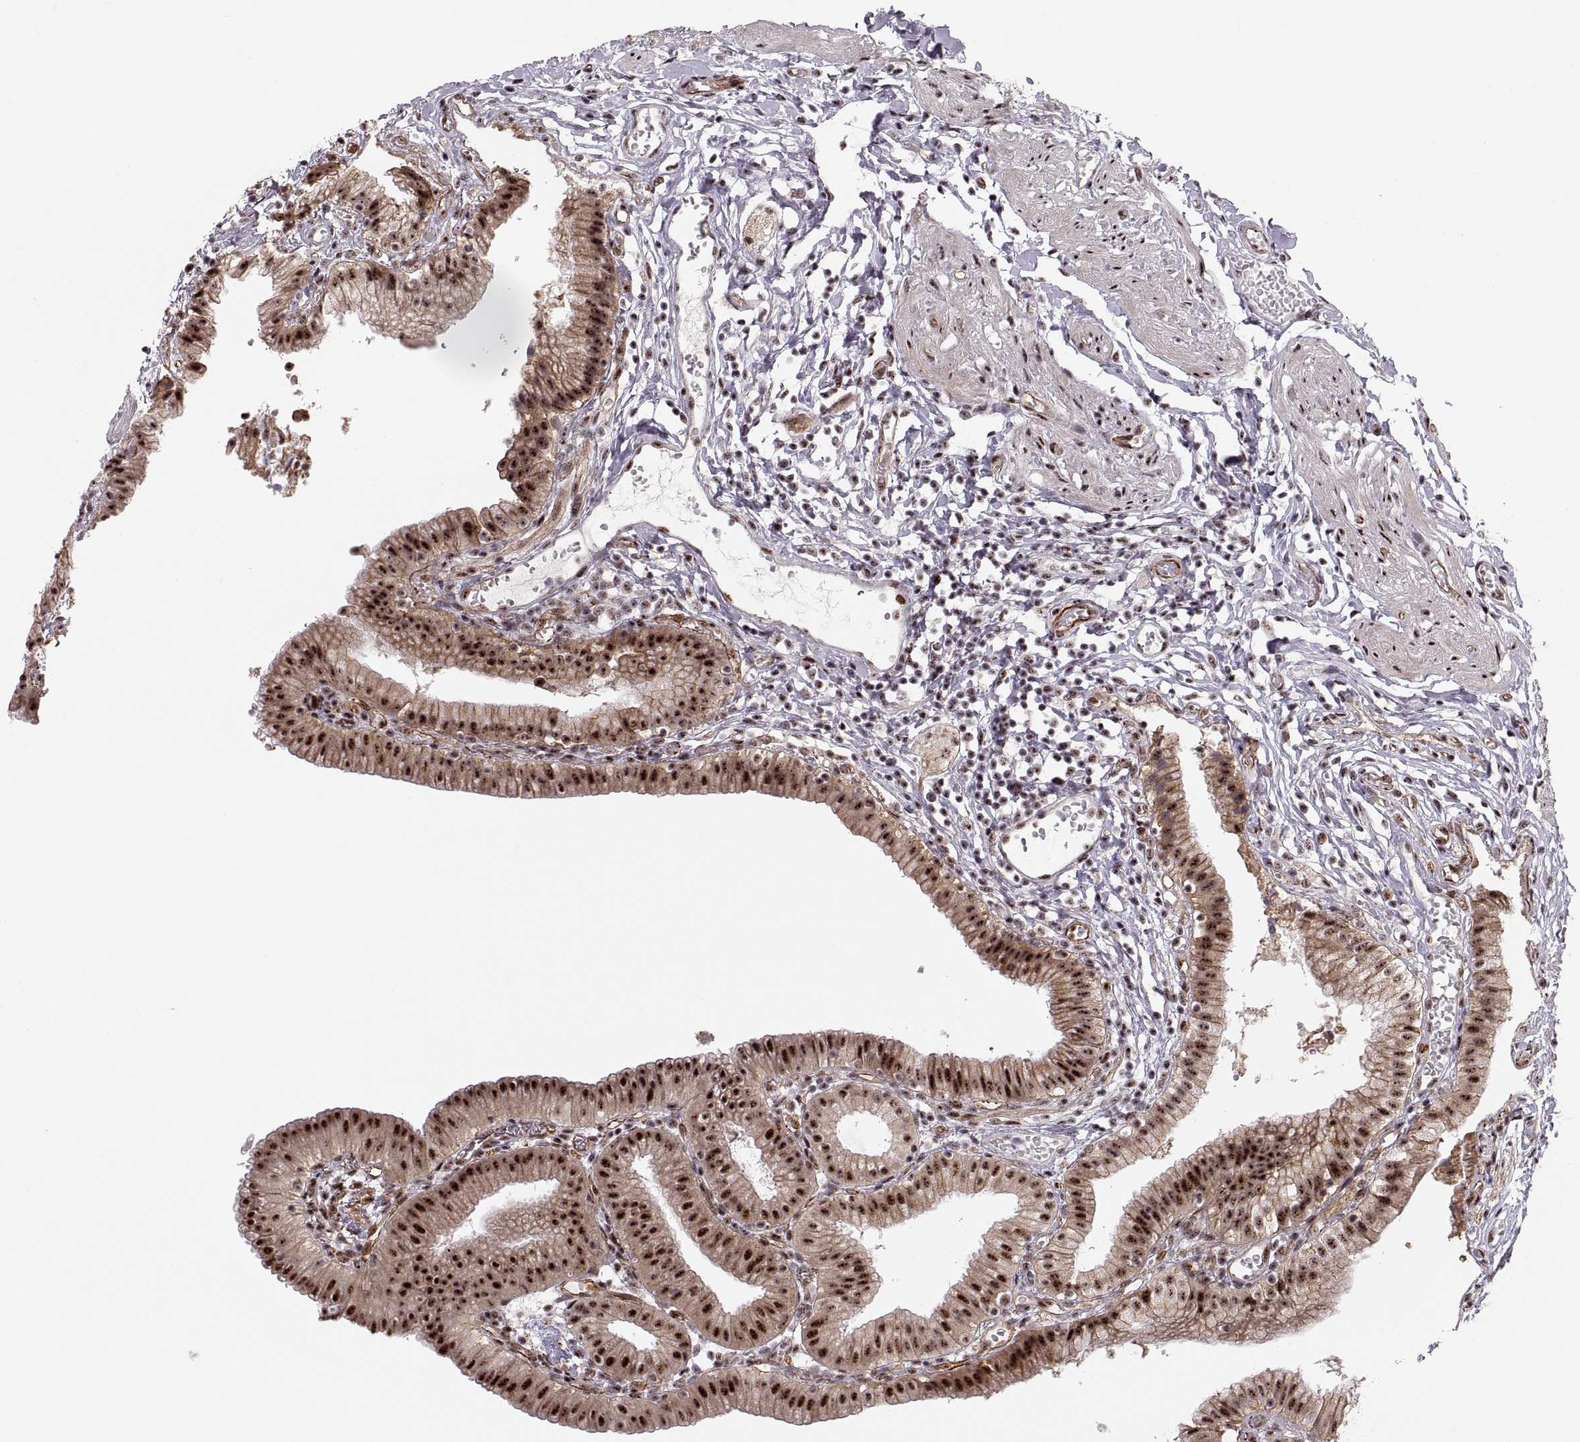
{"staining": {"intensity": "strong", "quantity": ">75%", "location": "nuclear"}, "tissue": "gallbladder", "cell_type": "Glandular cells", "image_type": "normal", "snomed": [{"axis": "morphology", "description": "Normal tissue, NOS"}, {"axis": "topography", "description": "Gallbladder"}], "caption": "Protein analysis of normal gallbladder reveals strong nuclear positivity in approximately >75% of glandular cells.", "gene": "ZCCHC17", "patient": {"sex": "female", "age": 47}}